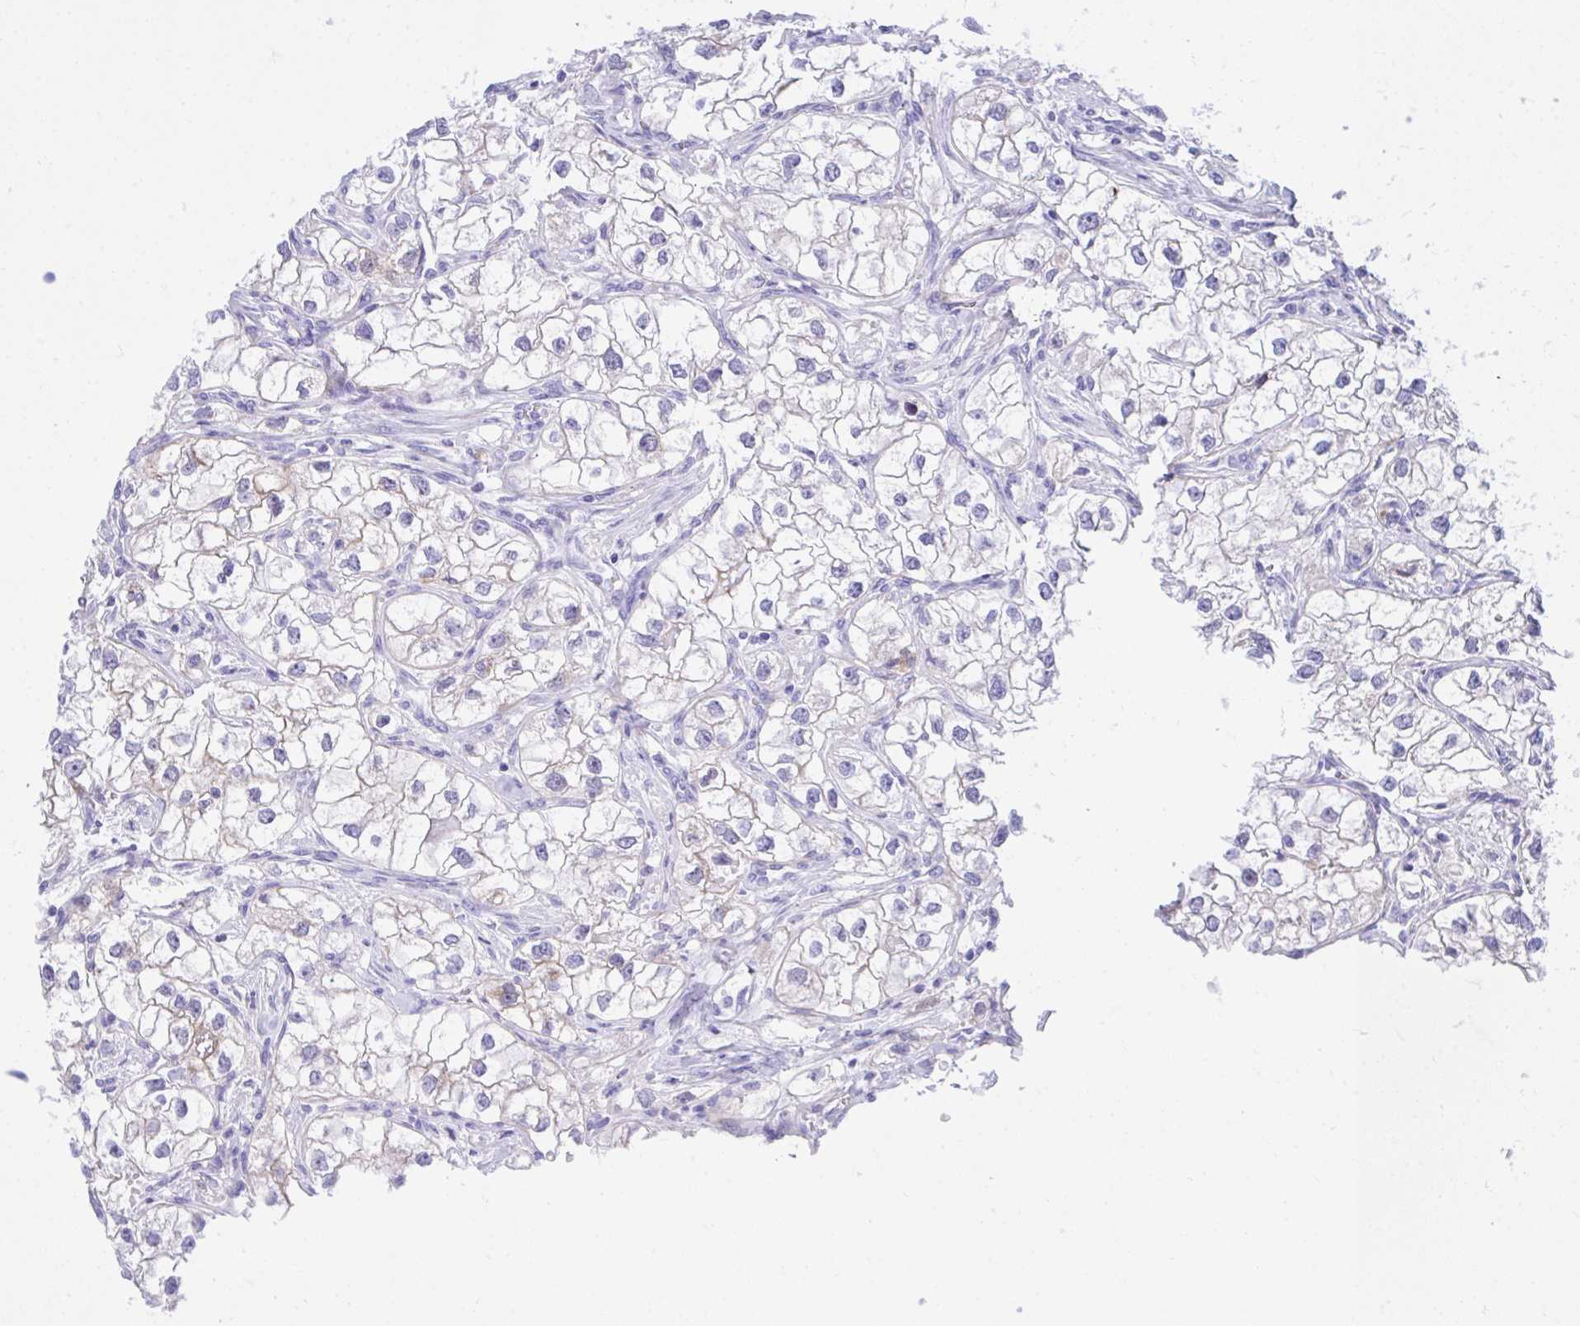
{"staining": {"intensity": "negative", "quantity": "none", "location": "none"}, "tissue": "renal cancer", "cell_type": "Tumor cells", "image_type": "cancer", "snomed": [{"axis": "morphology", "description": "Adenocarcinoma, NOS"}, {"axis": "topography", "description": "Kidney"}], "caption": "High magnification brightfield microscopy of adenocarcinoma (renal) stained with DAB (3,3'-diaminobenzidine) (brown) and counterstained with hematoxylin (blue): tumor cells show no significant positivity.", "gene": "BEX5", "patient": {"sex": "male", "age": 59}}